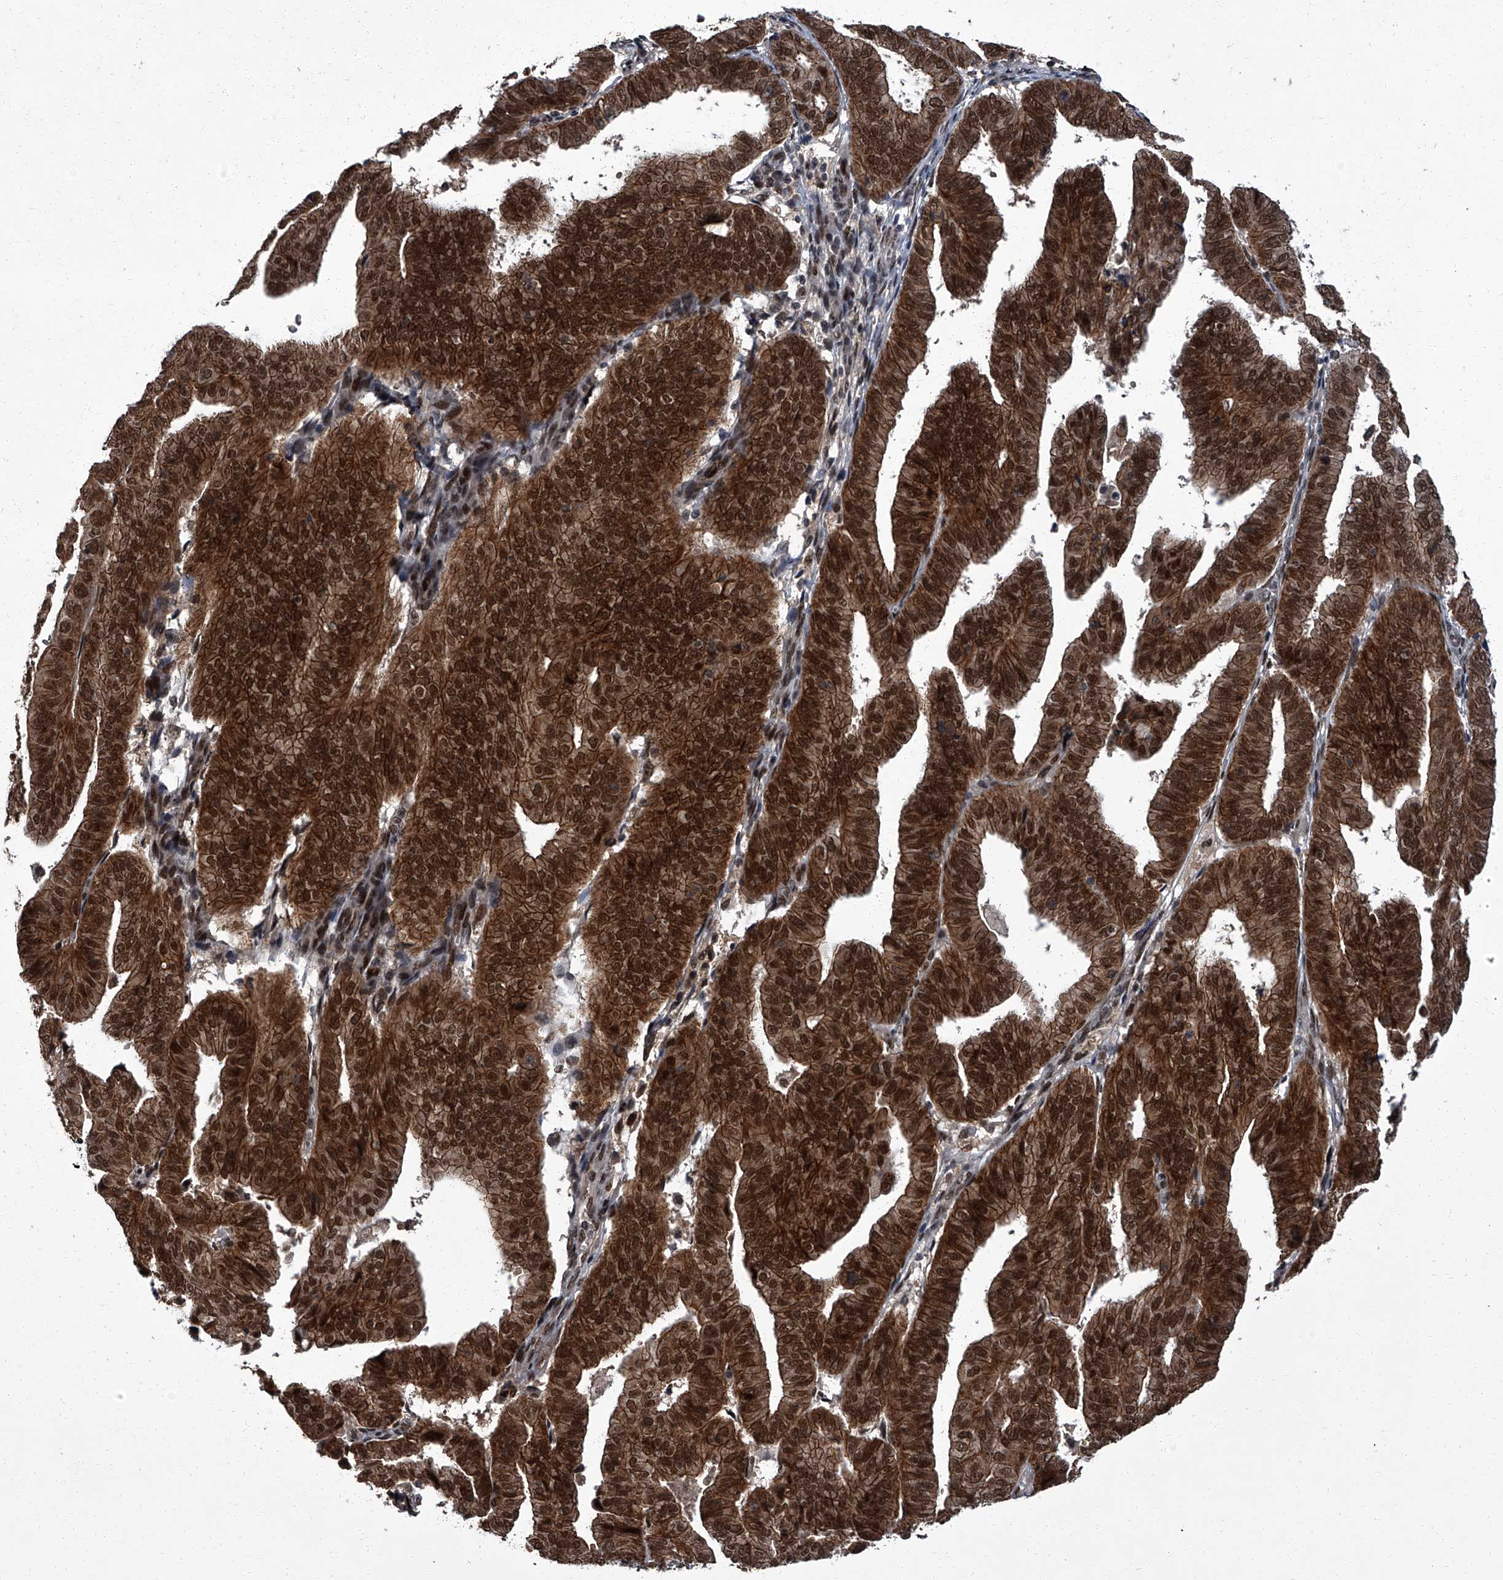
{"staining": {"intensity": "strong", "quantity": ">75%", "location": "cytoplasmic/membranous,nuclear"}, "tissue": "endometrial cancer", "cell_type": "Tumor cells", "image_type": "cancer", "snomed": [{"axis": "morphology", "description": "Adenocarcinoma, NOS"}, {"axis": "topography", "description": "Uterus"}], "caption": "Human endometrial cancer stained with a protein marker displays strong staining in tumor cells.", "gene": "ZNF518B", "patient": {"sex": "female", "age": 77}}